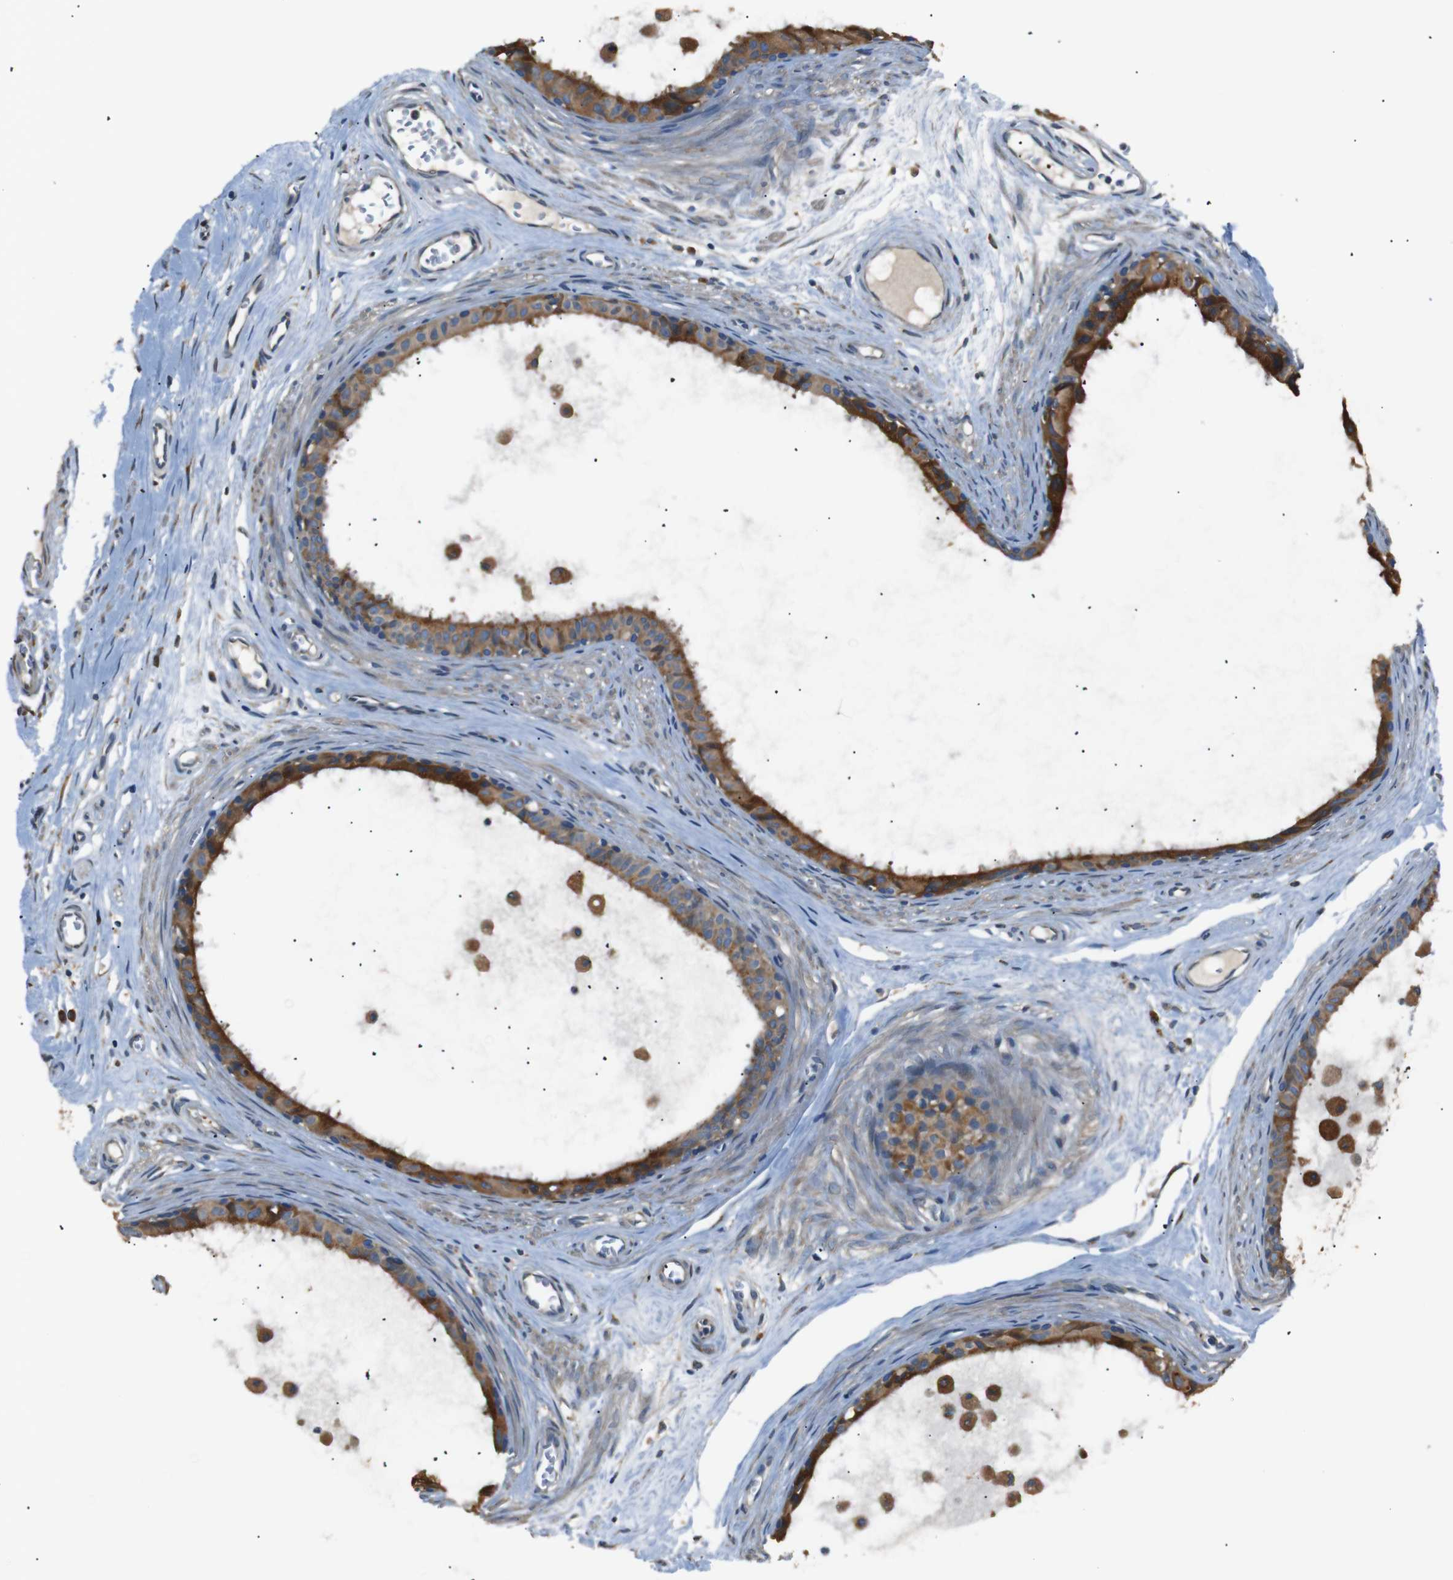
{"staining": {"intensity": "strong", "quantity": ">75%", "location": "cytoplasmic/membranous"}, "tissue": "epididymis", "cell_type": "Glandular cells", "image_type": "normal", "snomed": [{"axis": "morphology", "description": "Normal tissue, NOS"}, {"axis": "morphology", "description": "Inflammation, NOS"}, {"axis": "topography", "description": "Epididymis"}], "caption": "Glandular cells show high levels of strong cytoplasmic/membranous expression in about >75% of cells in normal epididymis. The staining was performed using DAB (3,3'-diaminobenzidine) to visualize the protein expression in brown, while the nuclei were stained in blue with hematoxylin (Magnification: 20x).", "gene": "TMED2", "patient": {"sex": "male", "age": 85}}